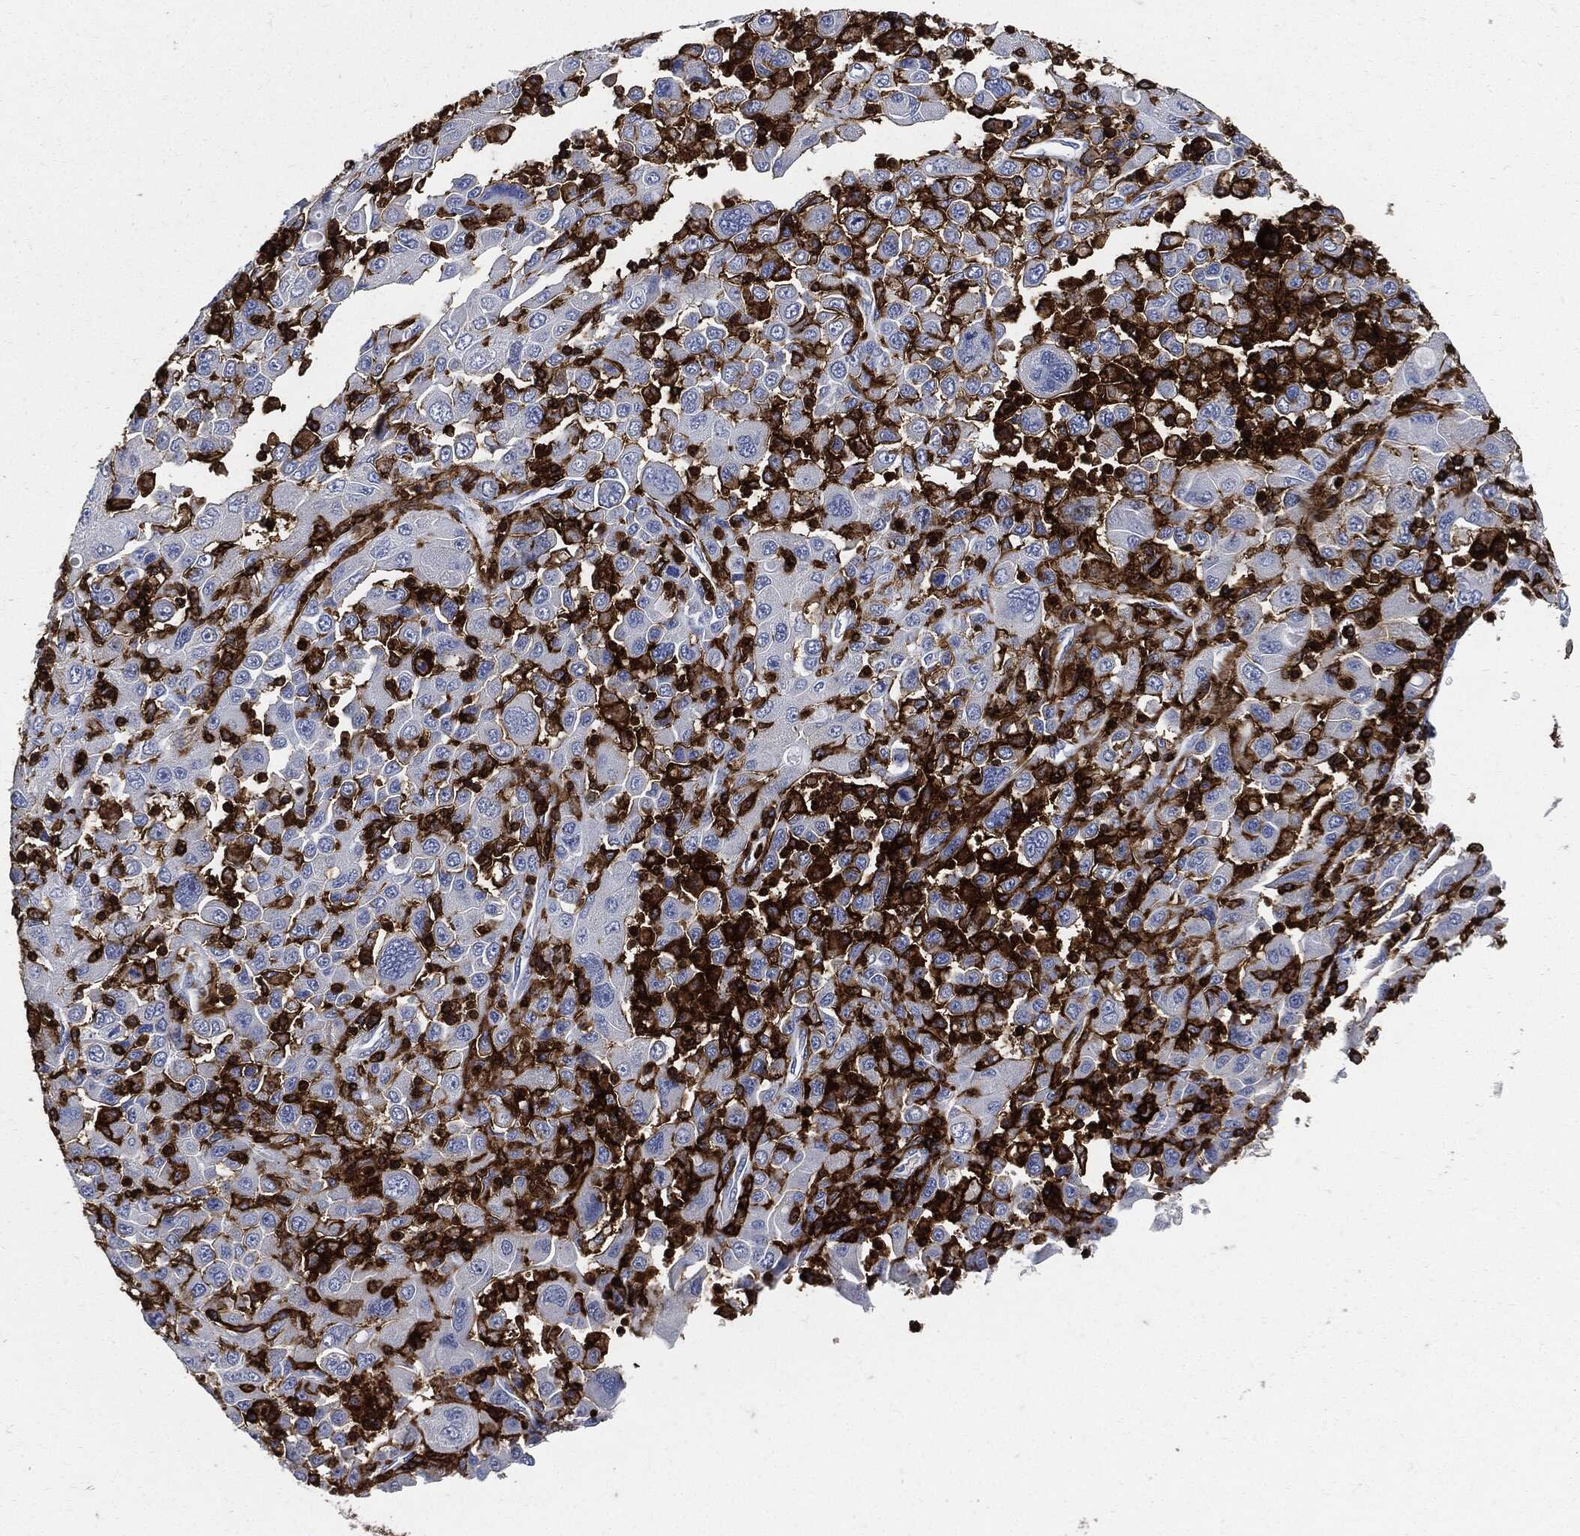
{"staining": {"intensity": "negative", "quantity": "none", "location": "none"}, "tissue": "stomach cancer", "cell_type": "Tumor cells", "image_type": "cancer", "snomed": [{"axis": "morphology", "description": "Adenocarcinoma, NOS"}, {"axis": "topography", "description": "Stomach"}], "caption": "This micrograph is of stomach cancer (adenocarcinoma) stained with IHC to label a protein in brown with the nuclei are counter-stained blue. There is no expression in tumor cells.", "gene": "PTPRC", "patient": {"sex": "male", "age": 56}}